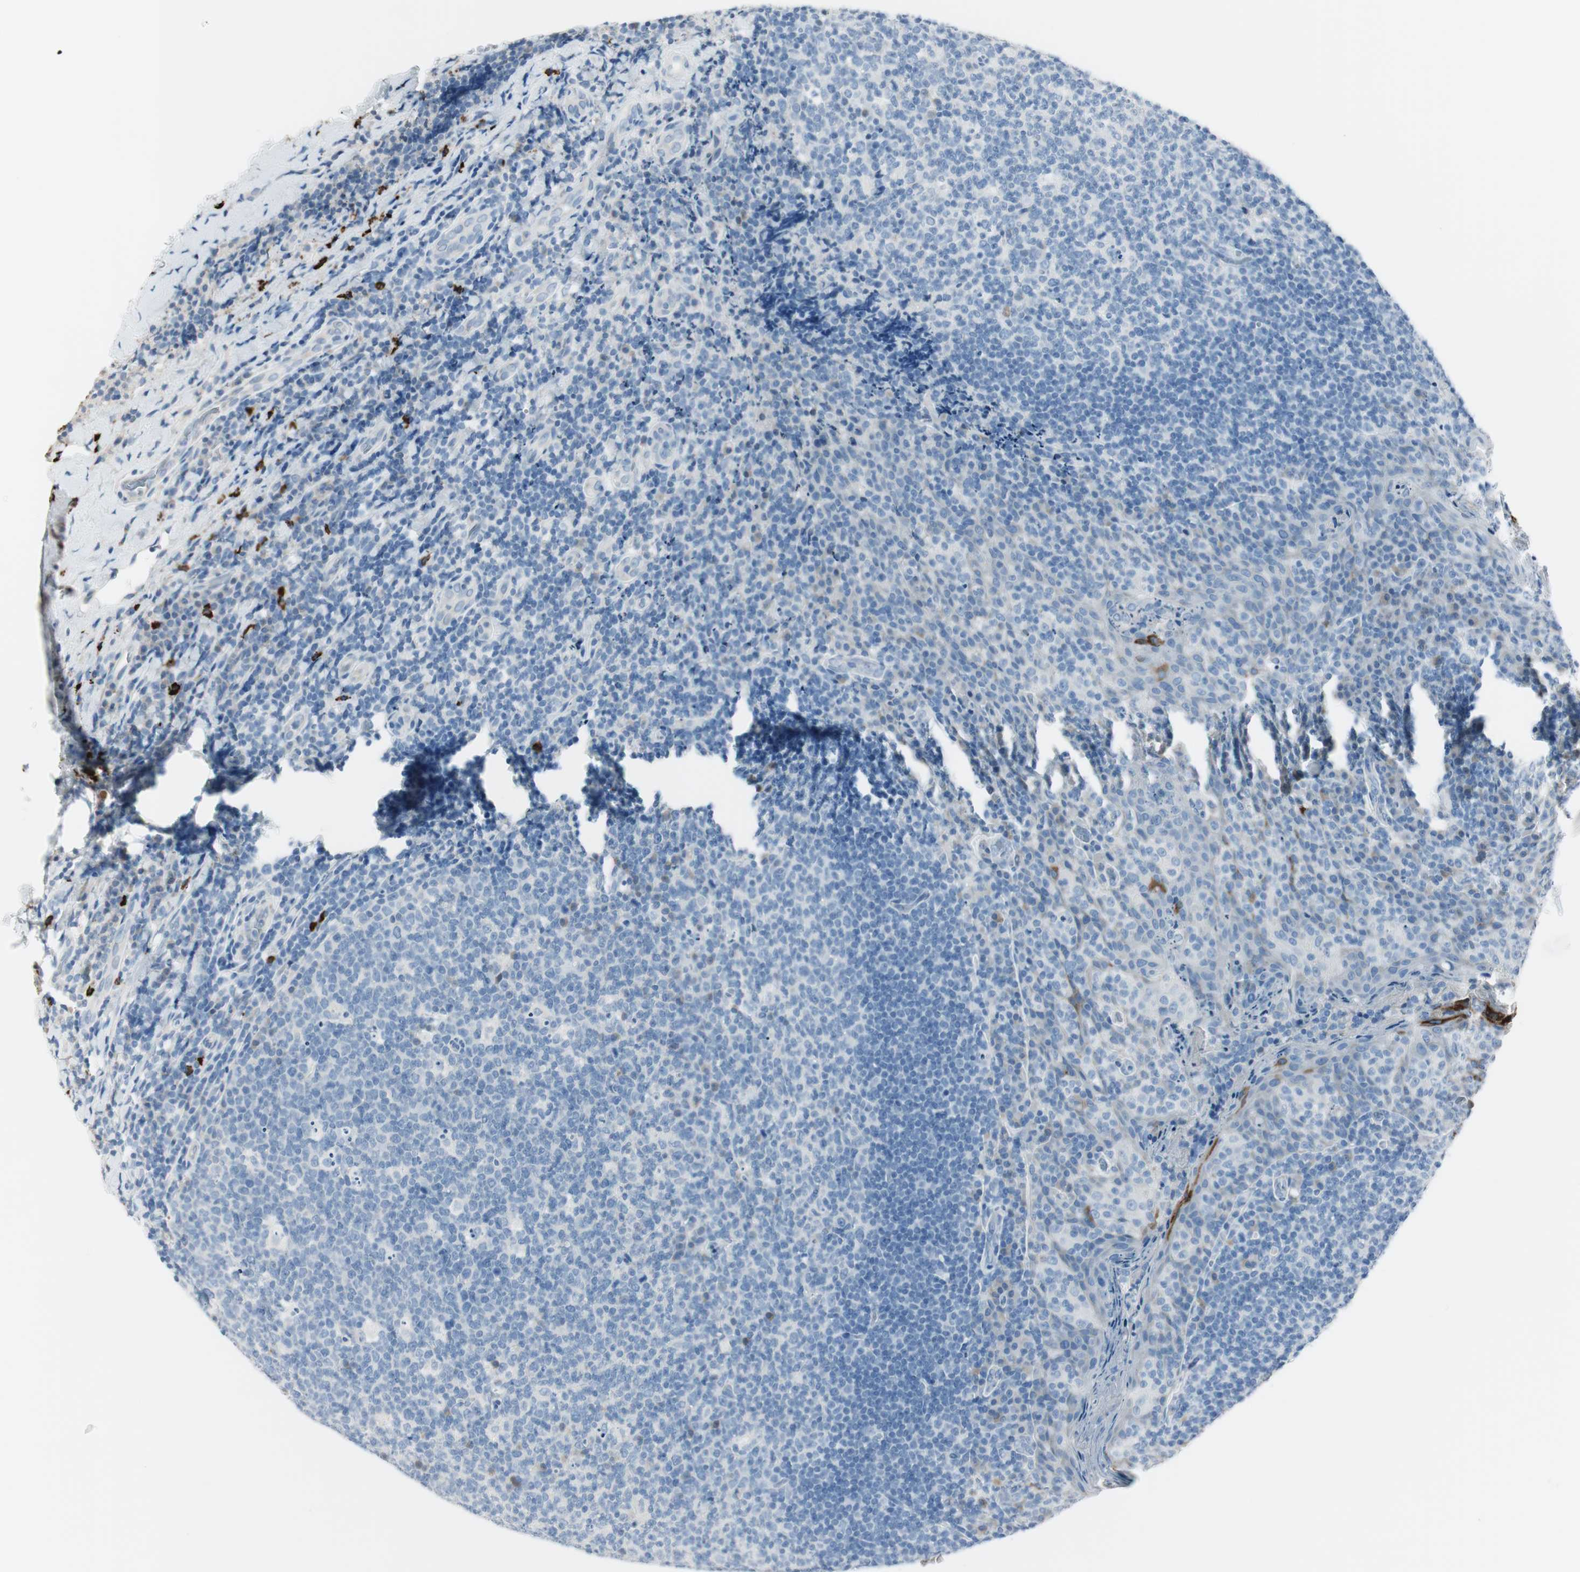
{"staining": {"intensity": "negative", "quantity": "none", "location": "none"}, "tissue": "tonsil", "cell_type": "Germinal center cells", "image_type": "normal", "snomed": [{"axis": "morphology", "description": "Normal tissue, NOS"}, {"axis": "topography", "description": "Tonsil"}], "caption": "Tonsil stained for a protein using IHC exhibits no staining germinal center cells.", "gene": "DLG4", "patient": {"sex": "male", "age": 17}}